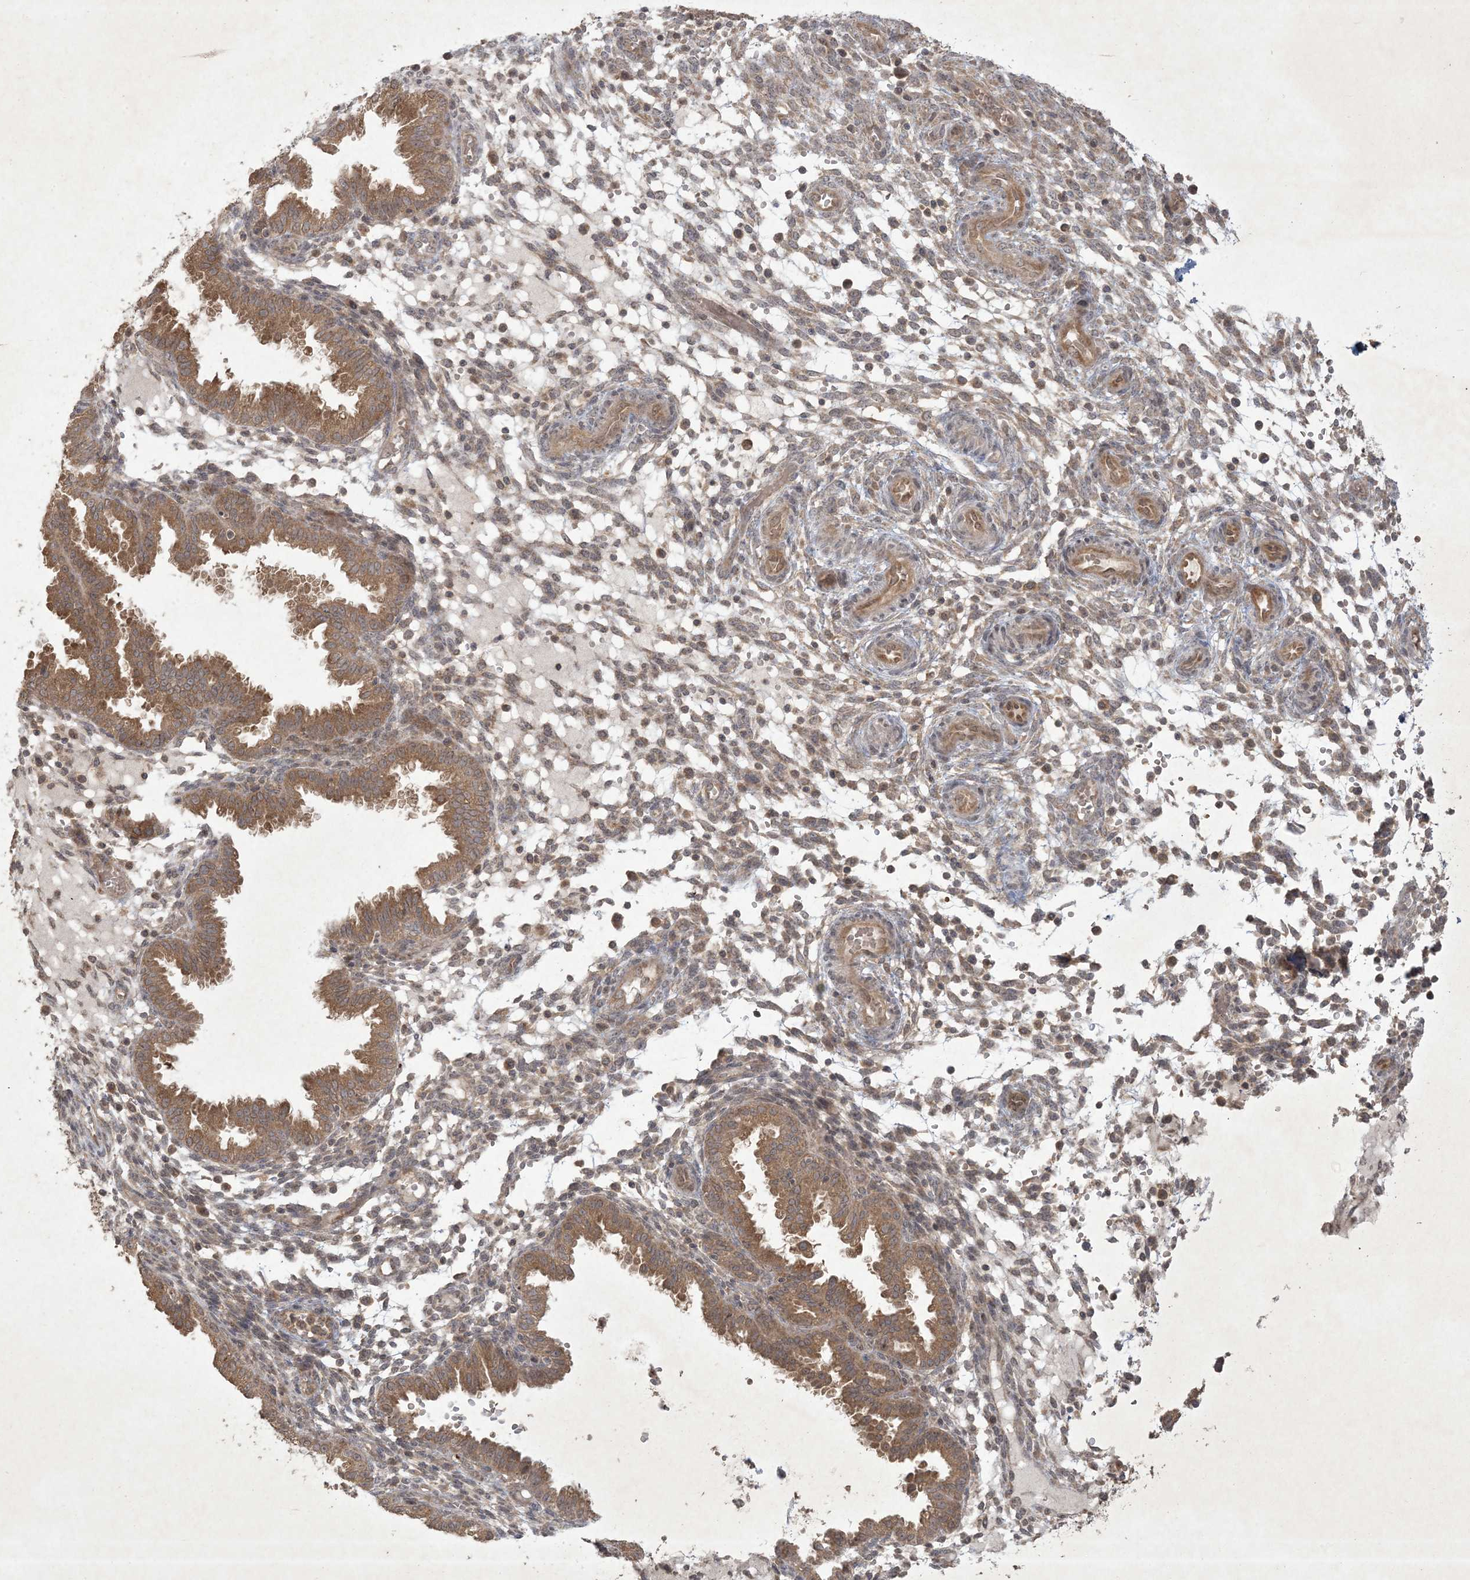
{"staining": {"intensity": "moderate", "quantity": "<25%", "location": "cytoplasmic/membranous,nuclear"}, "tissue": "endometrium", "cell_type": "Cells in endometrial stroma", "image_type": "normal", "snomed": [{"axis": "morphology", "description": "Normal tissue, NOS"}, {"axis": "topography", "description": "Endometrium"}], "caption": "Immunohistochemical staining of unremarkable human endometrium demonstrates low levels of moderate cytoplasmic/membranous,nuclear positivity in about <25% of cells in endometrial stroma. The protein of interest is shown in brown color, while the nuclei are stained blue.", "gene": "NRBP2", "patient": {"sex": "female", "age": 33}}